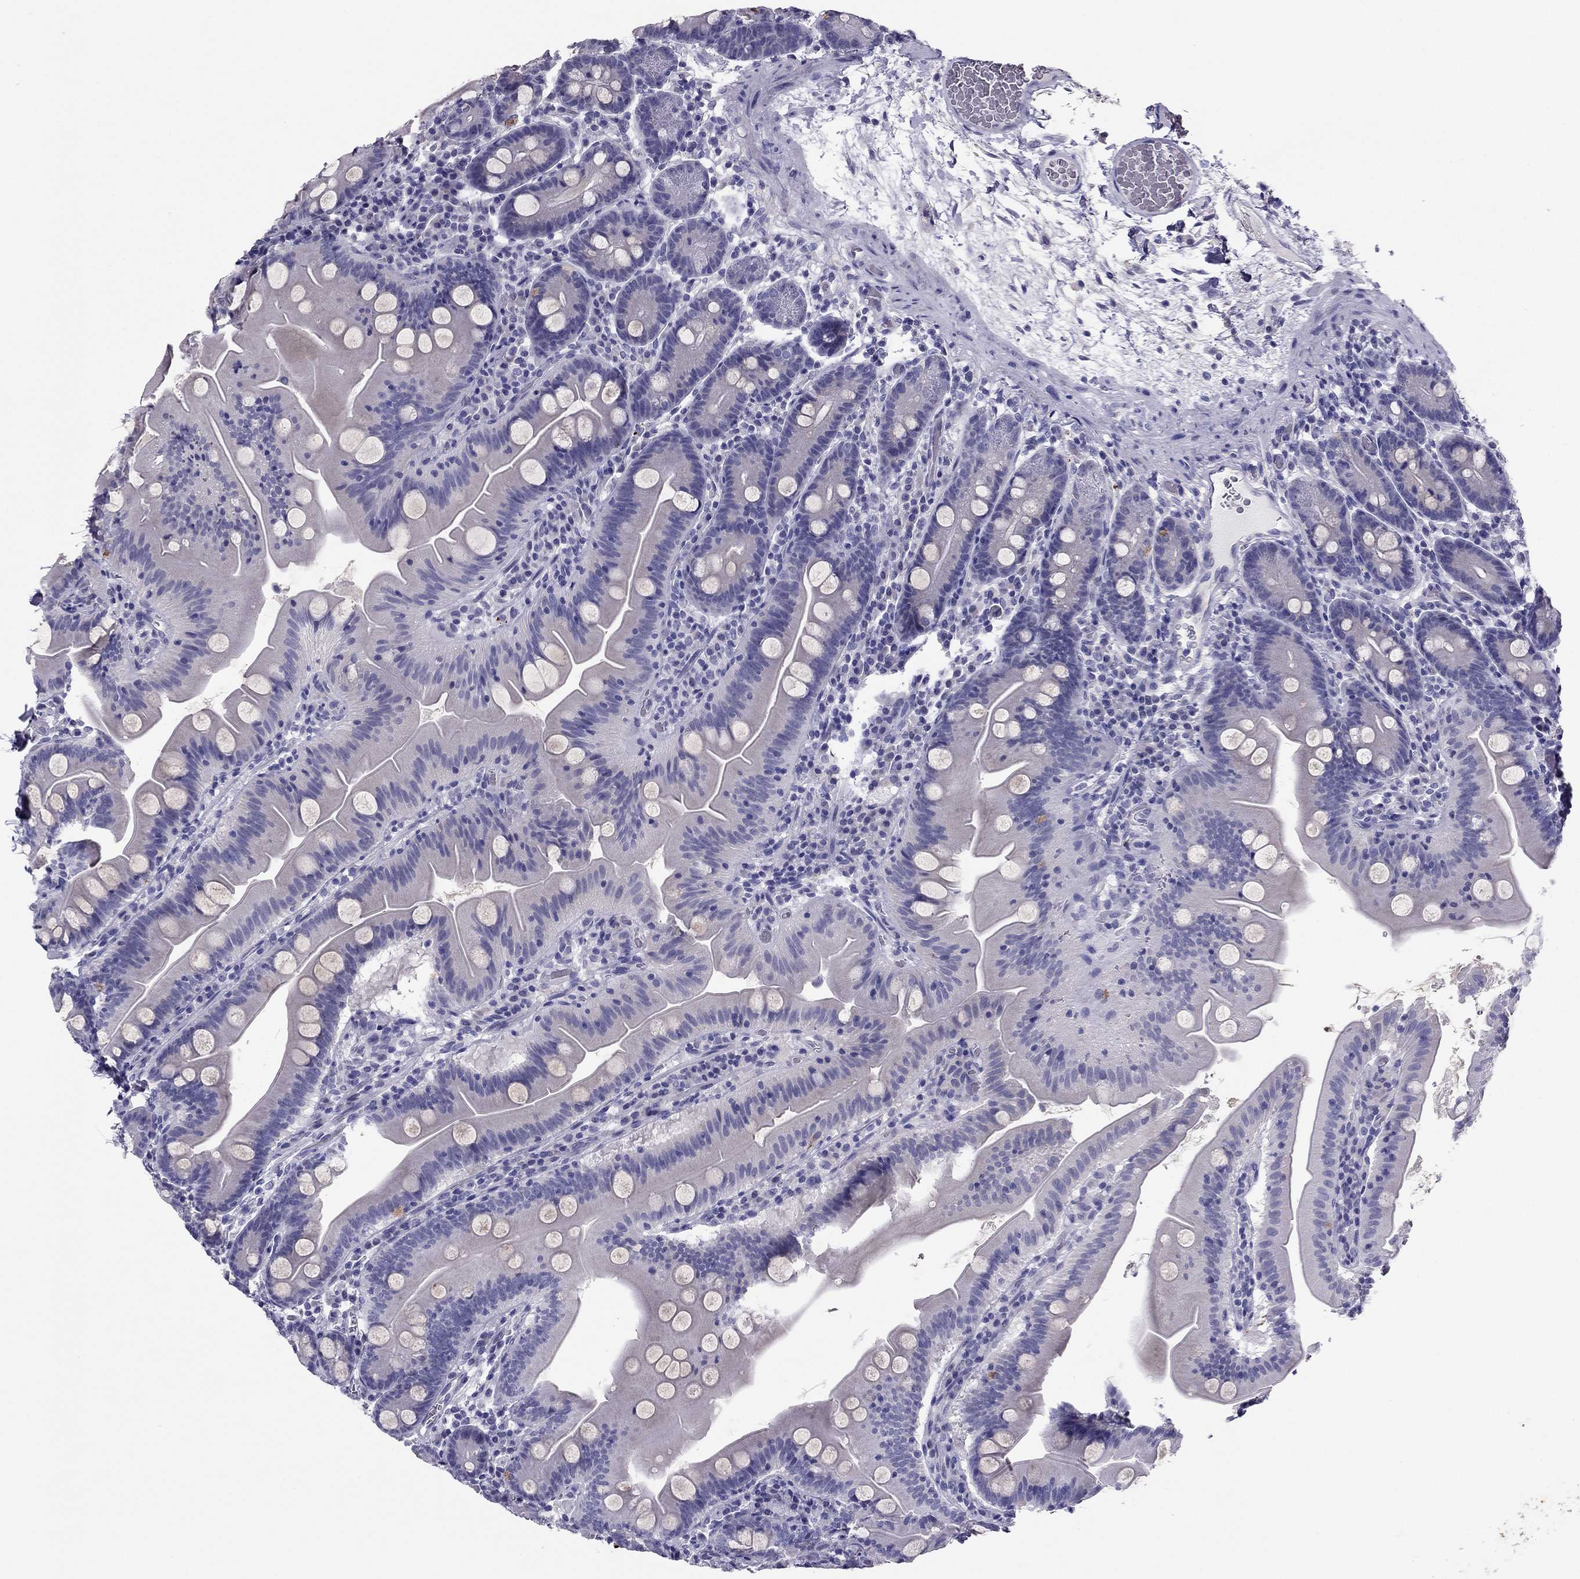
{"staining": {"intensity": "negative", "quantity": "none", "location": "none"}, "tissue": "small intestine", "cell_type": "Glandular cells", "image_type": "normal", "snomed": [{"axis": "morphology", "description": "Normal tissue, NOS"}, {"axis": "topography", "description": "Small intestine"}], "caption": "This is an immunohistochemistry (IHC) image of normal human small intestine. There is no expression in glandular cells.", "gene": "PDE6A", "patient": {"sex": "male", "age": 37}}